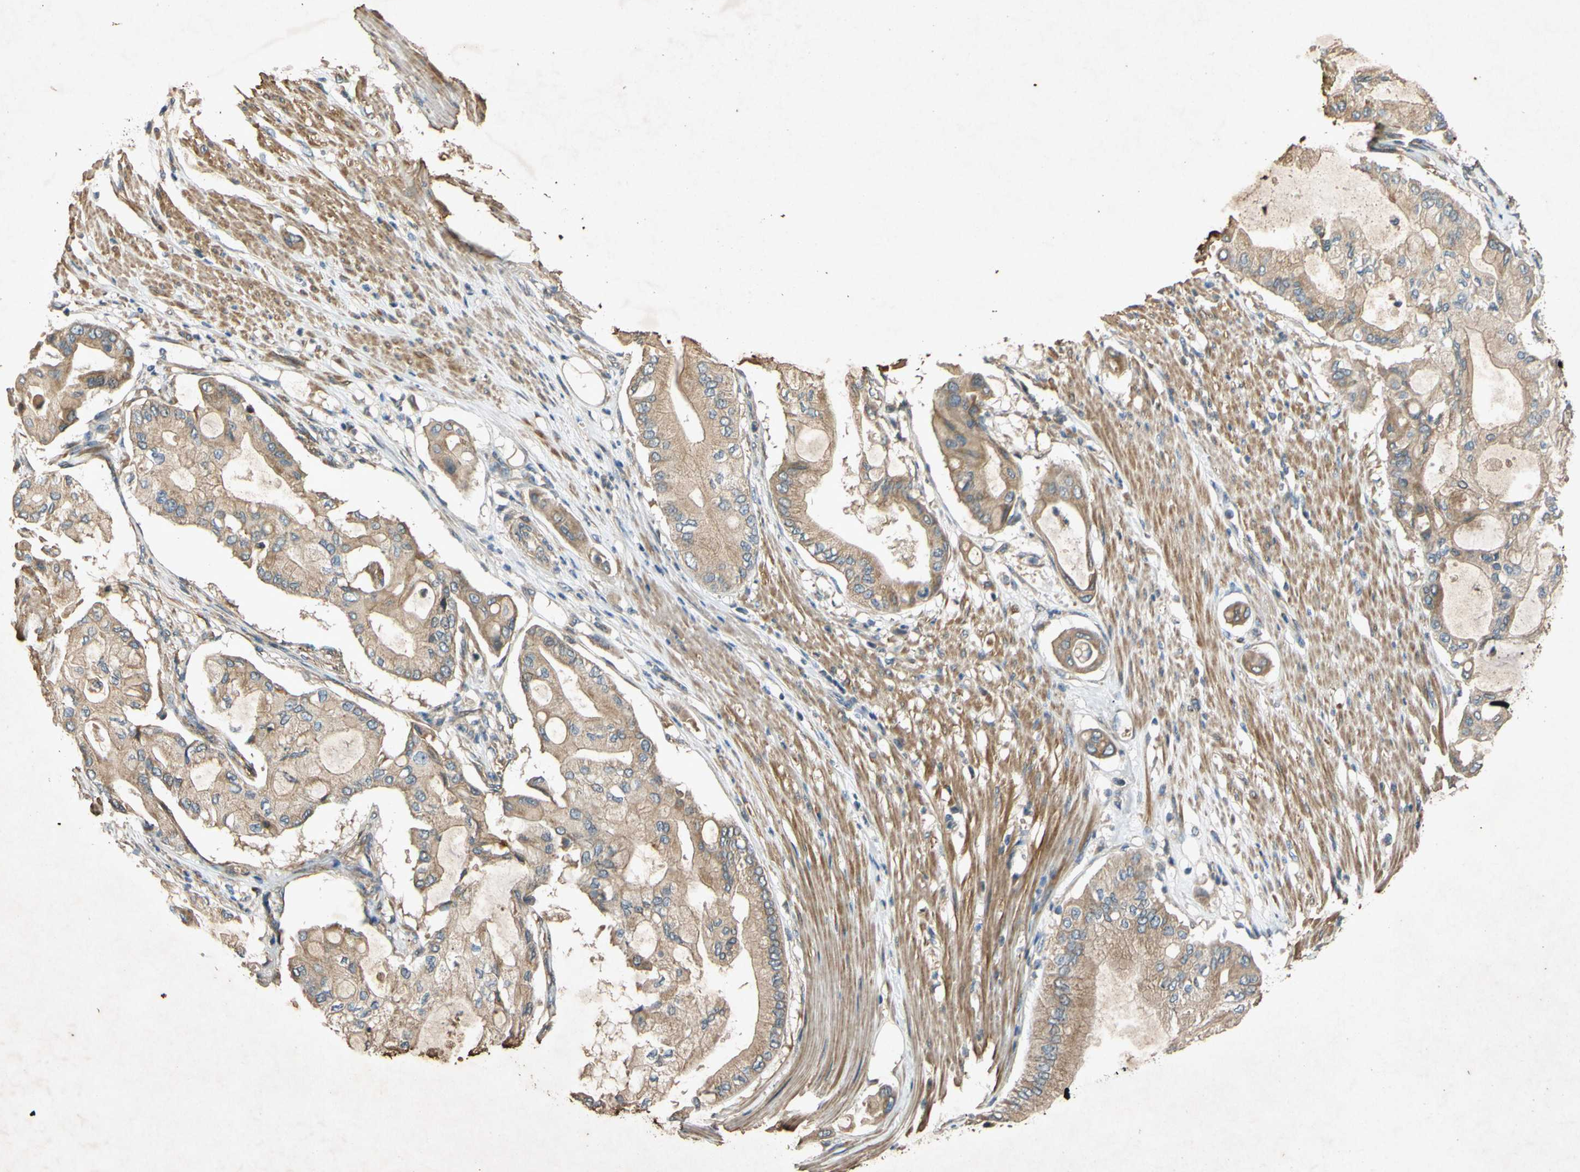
{"staining": {"intensity": "moderate", "quantity": ">75%", "location": "cytoplasmic/membranous"}, "tissue": "pancreatic cancer", "cell_type": "Tumor cells", "image_type": "cancer", "snomed": [{"axis": "morphology", "description": "Adenocarcinoma, NOS"}, {"axis": "morphology", "description": "Adenocarcinoma, metastatic, NOS"}, {"axis": "topography", "description": "Lymph node"}, {"axis": "topography", "description": "Pancreas"}, {"axis": "topography", "description": "Duodenum"}], "caption": "Human metastatic adenocarcinoma (pancreatic) stained with a brown dye reveals moderate cytoplasmic/membranous positive expression in approximately >75% of tumor cells.", "gene": "PARD6A", "patient": {"sex": "female", "age": 64}}